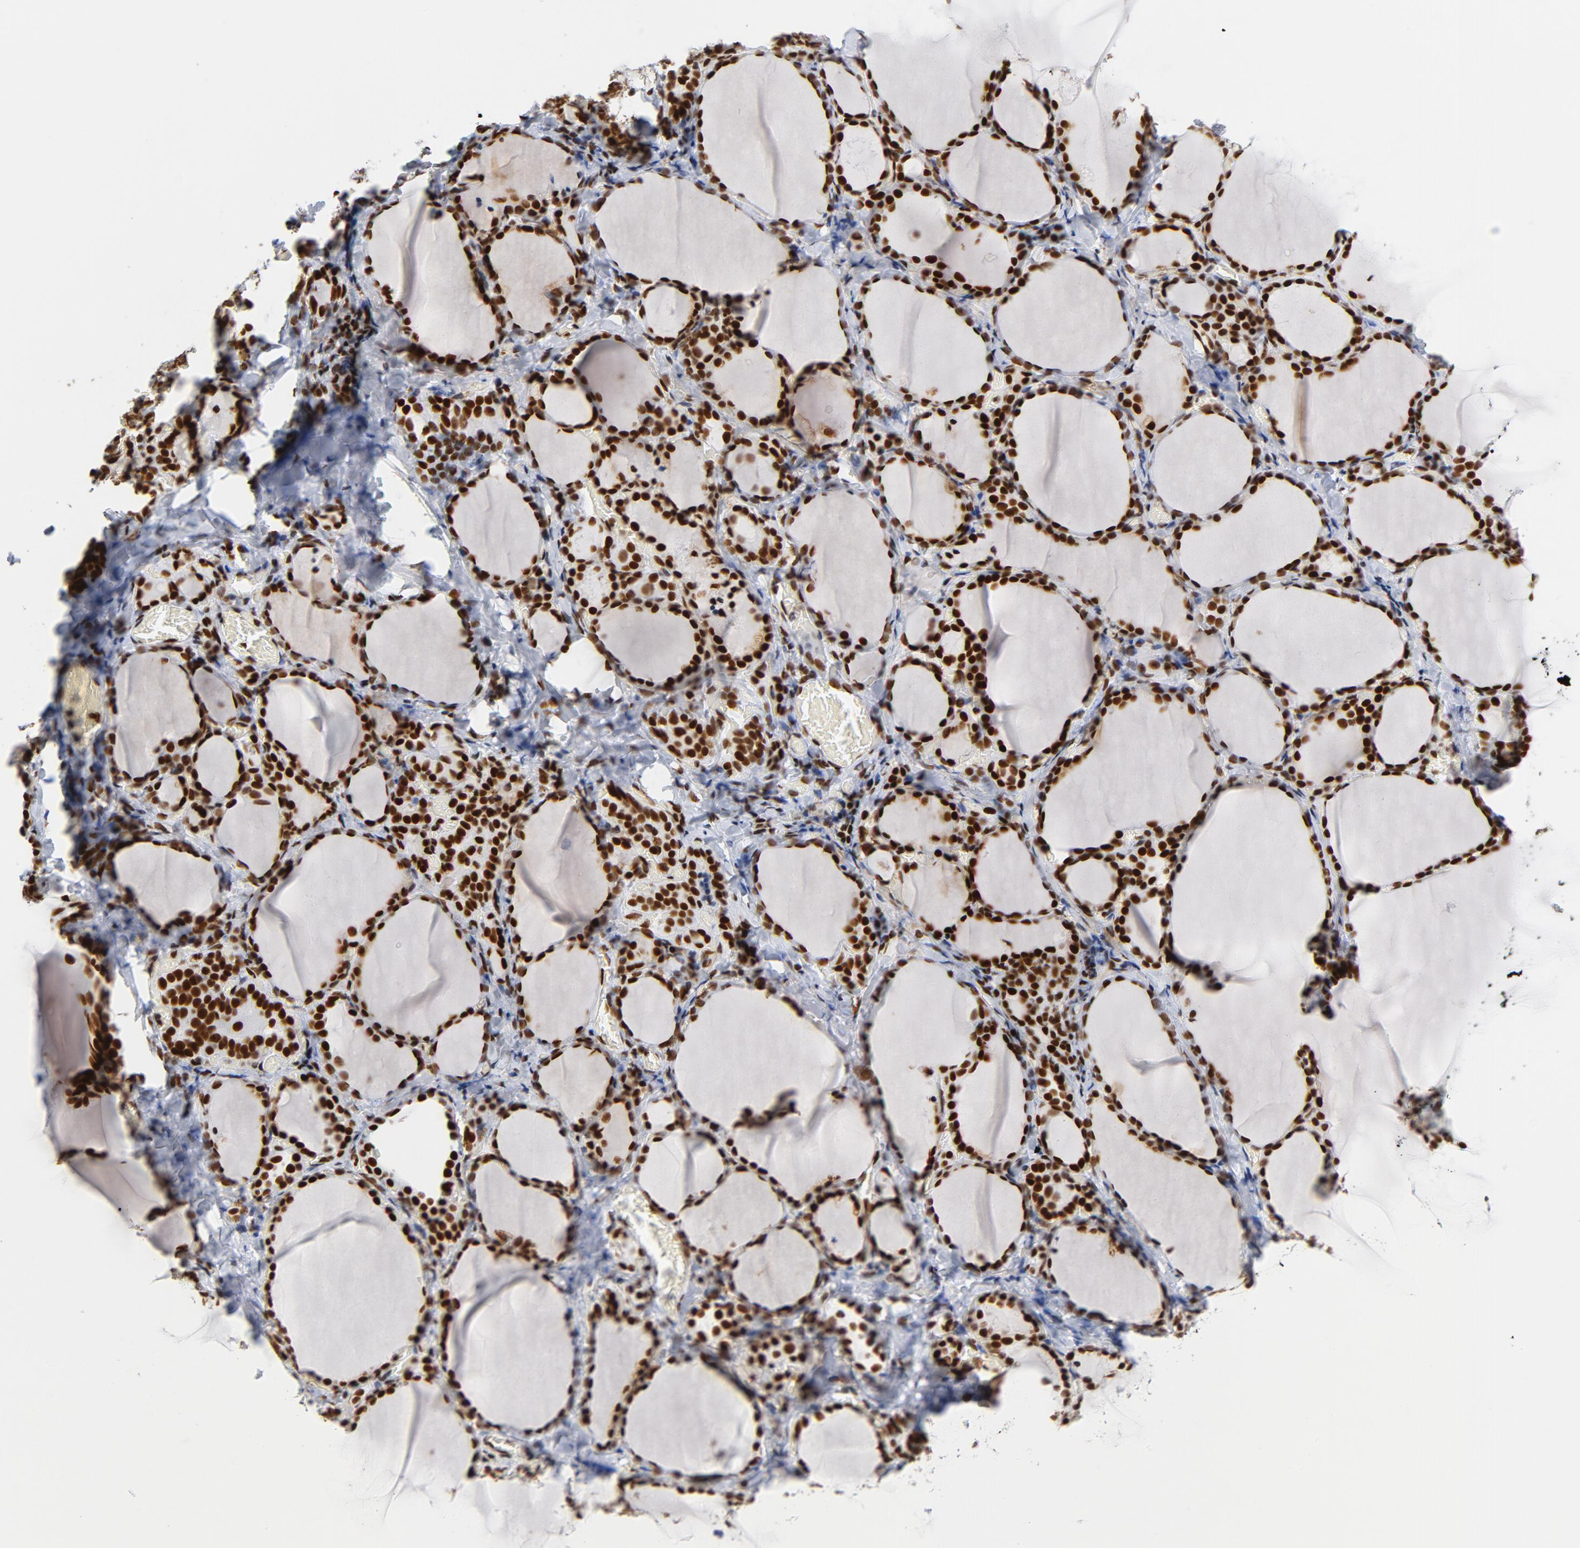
{"staining": {"intensity": "strong", "quantity": ">75%", "location": "nuclear"}, "tissue": "thyroid gland", "cell_type": "Glandular cells", "image_type": "normal", "snomed": [{"axis": "morphology", "description": "Normal tissue, NOS"}, {"axis": "morphology", "description": "Papillary adenocarcinoma, NOS"}, {"axis": "topography", "description": "Thyroid gland"}], "caption": "Immunohistochemical staining of unremarkable thyroid gland shows strong nuclear protein positivity in about >75% of glandular cells. The protein of interest is stained brown, and the nuclei are stained in blue (DAB (3,3'-diaminobenzidine) IHC with brightfield microscopy, high magnification).", "gene": "XRCC5", "patient": {"sex": "female", "age": 30}}